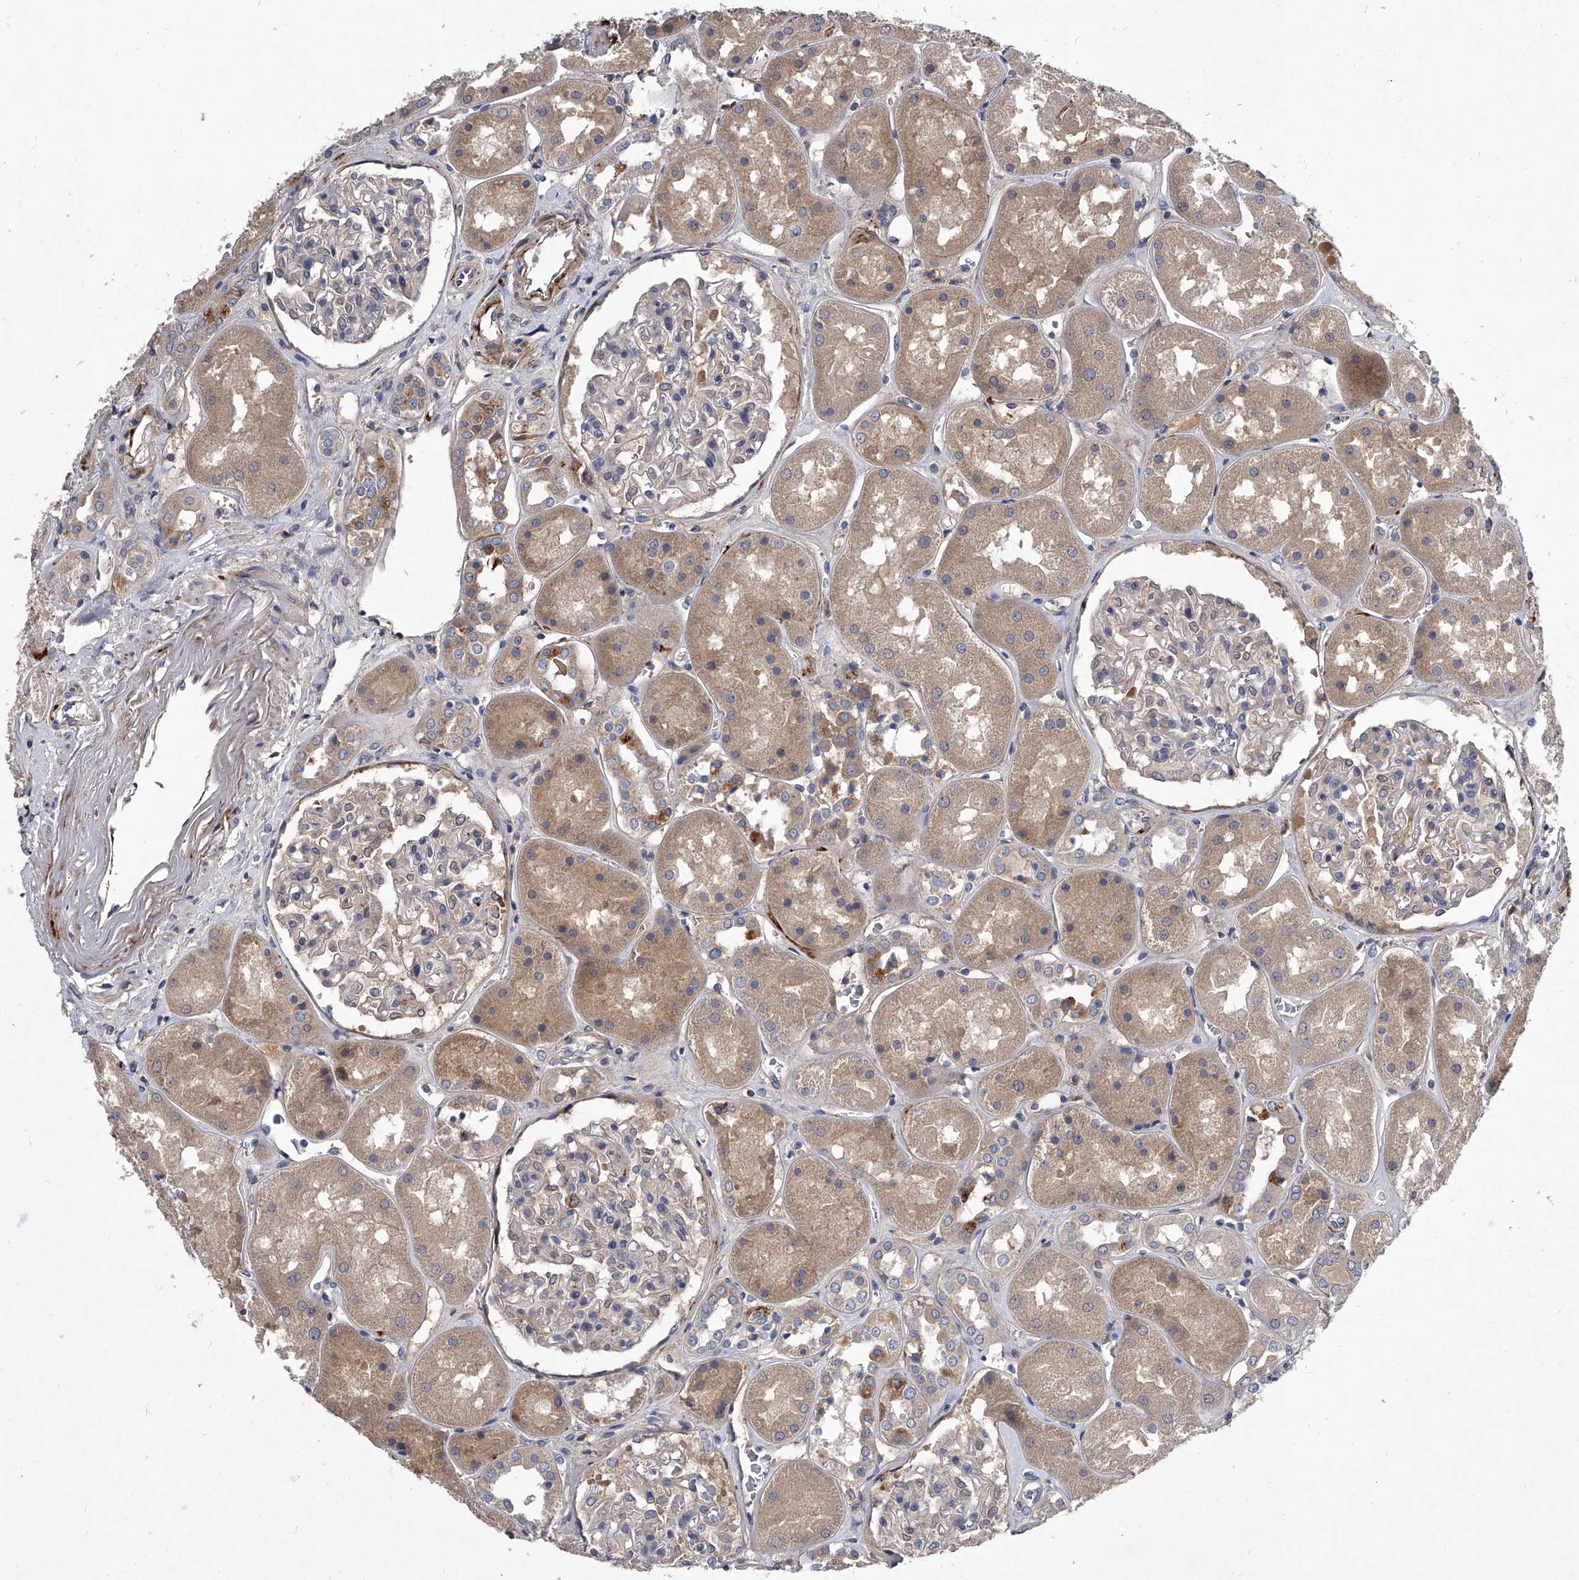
{"staining": {"intensity": "weak", "quantity": "<25%", "location": "cytoplasmic/membranous"}, "tissue": "kidney", "cell_type": "Cells in glomeruli", "image_type": "normal", "snomed": [{"axis": "morphology", "description": "Normal tissue, NOS"}, {"axis": "topography", "description": "Kidney"}], "caption": "Immunohistochemistry (IHC) histopathology image of benign kidney: human kidney stained with DAB displays no significant protein positivity in cells in glomeruli.", "gene": "C5", "patient": {"sex": "male", "age": 70}}